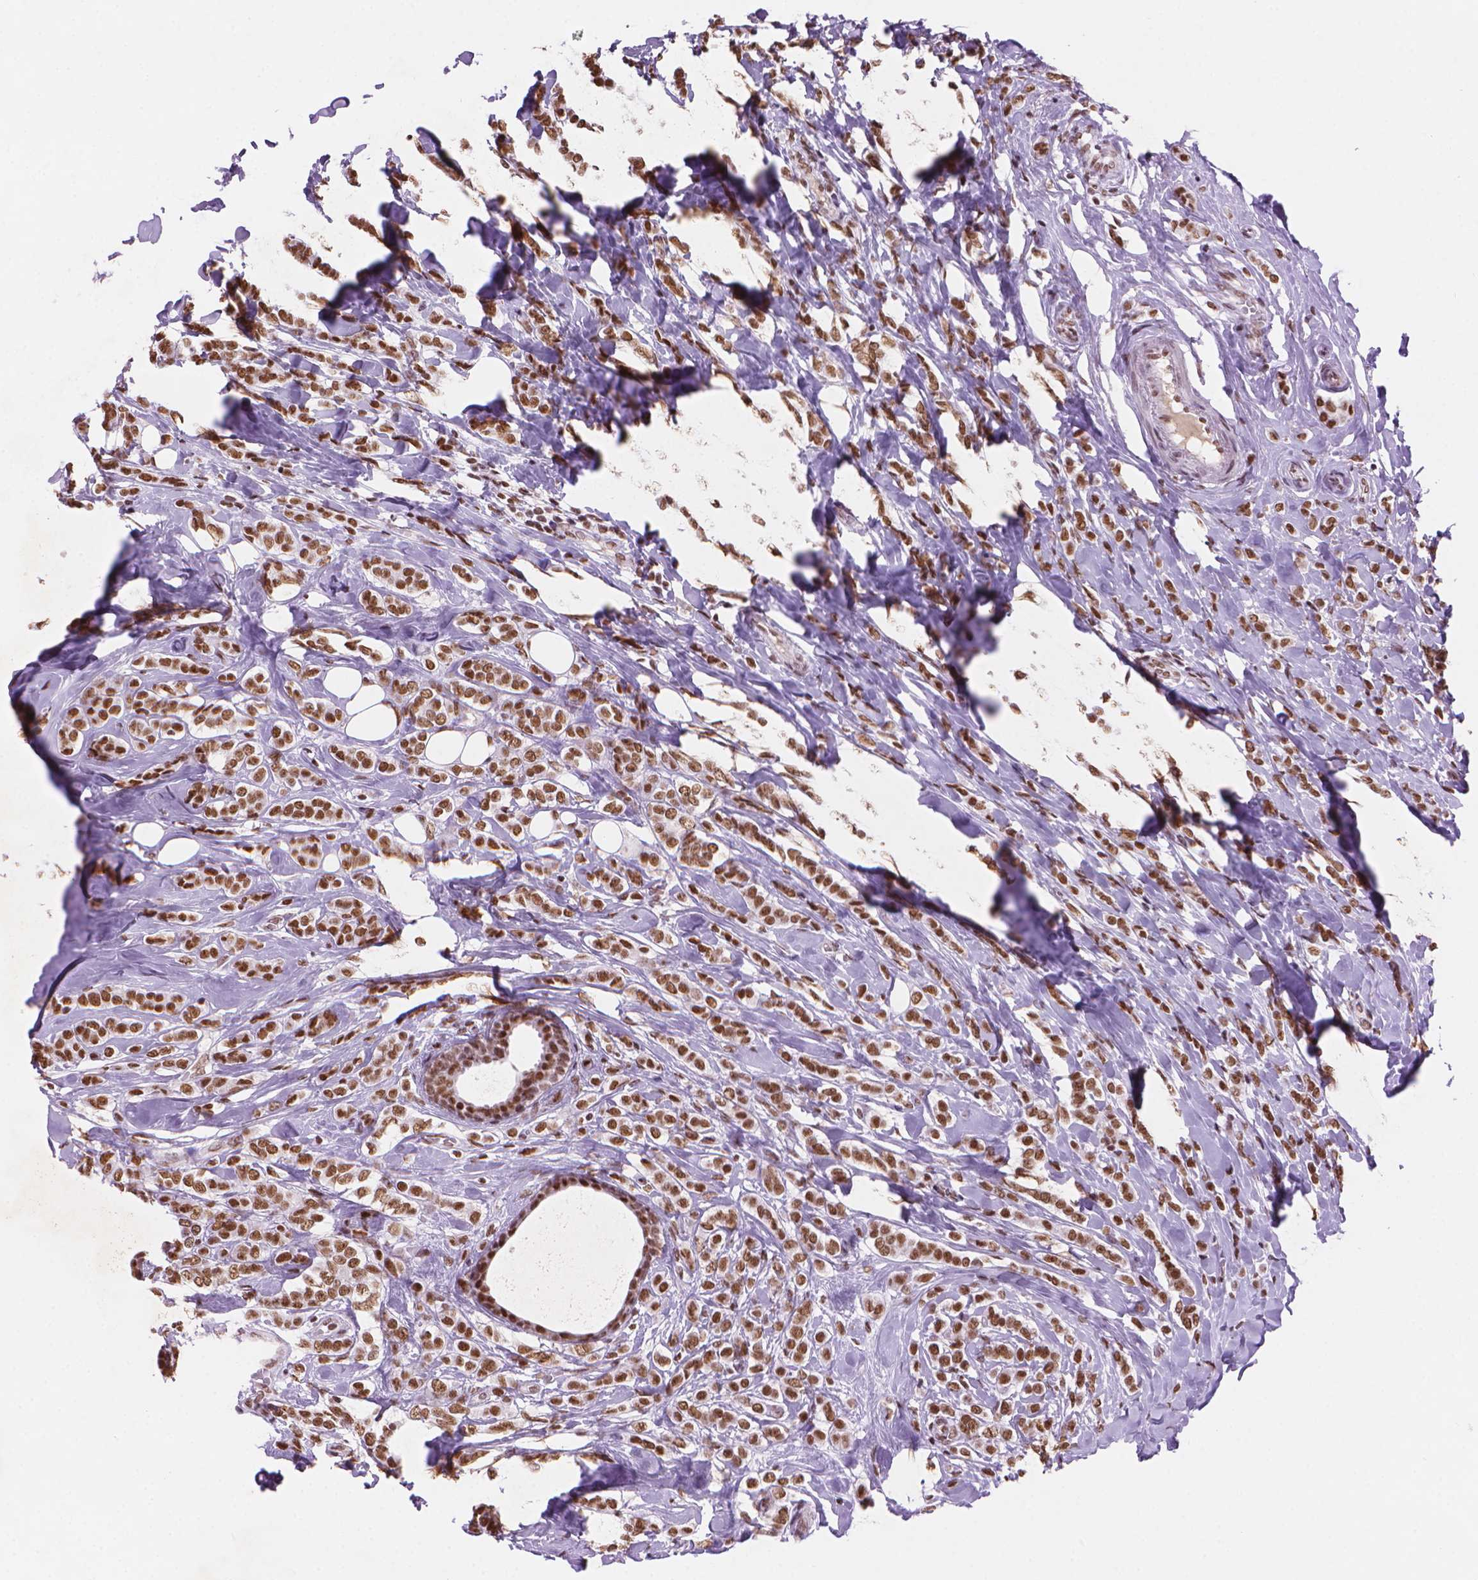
{"staining": {"intensity": "strong", "quantity": ">75%", "location": "nuclear"}, "tissue": "breast cancer", "cell_type": "Tumor cells", "image_type": "cancer", "snomed": [{"axis": "morphology", "description": "Lobular carcinoma"}, {"axis": "topography", "description": "Breast"}], "caption": "The immunohistochemical stain shows strong nuclear positivity in tumor cells of breast cancer (lobular carcinoma) tissue.", "gene": "RPA4", "patient": {"sex": "female", "age": 49}}